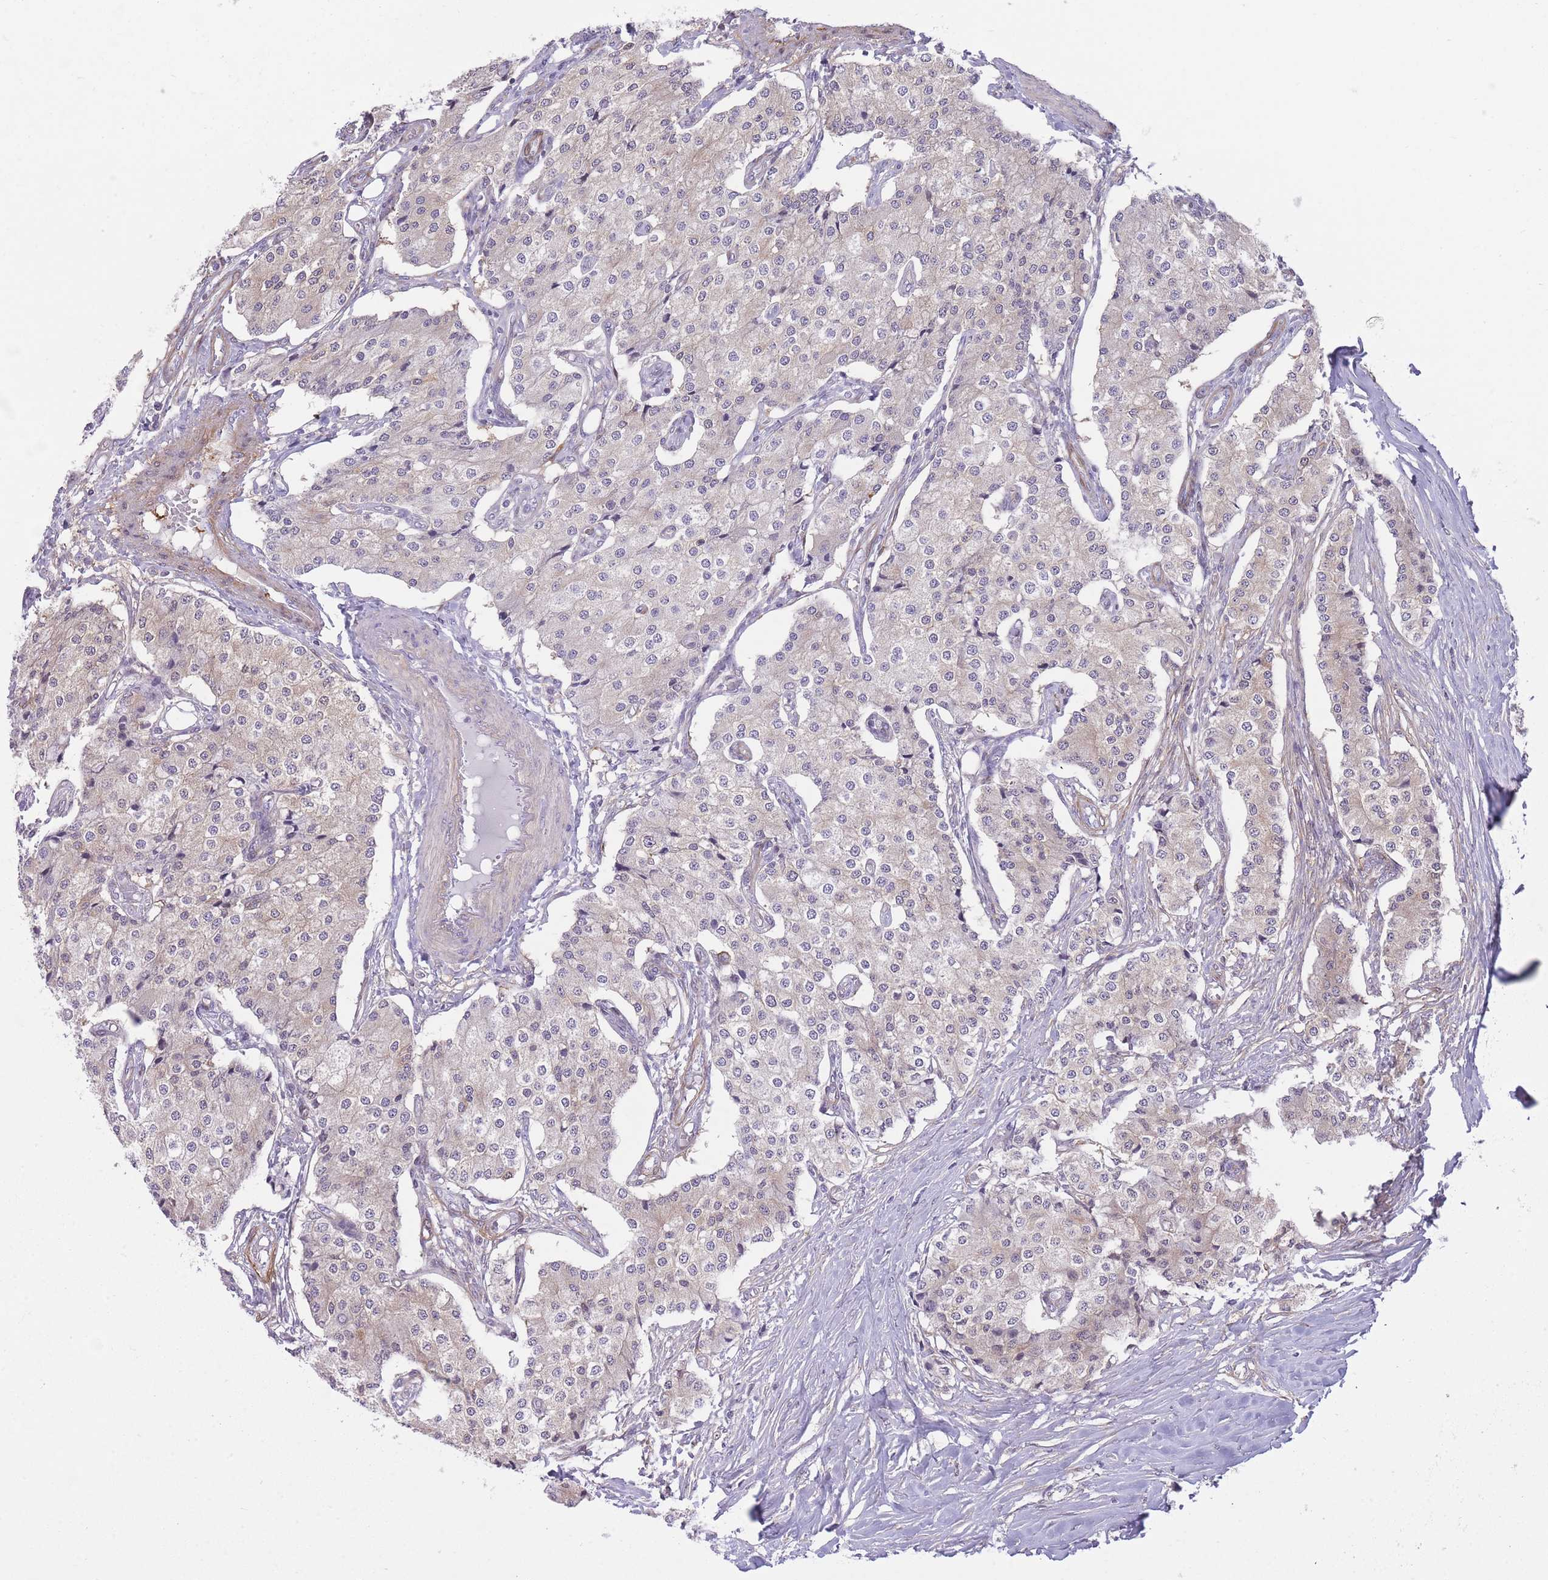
{"staining": {"intensity": "weak", "quantity": "<25%", "location": "cytoplasmic/membranous"}, "tissue": "carcinoid", "cell_type": "Tumor cells", "image_type": "cancer", "snomed": [{"axis": "morphology", "description": "Carcinoid, malignant, NOS"}, {"axis": "topography", "description": "Colon"}], "caption": "Carcinoid was stained to show a protein in brown. There is no significant staining in tumor cells.", "gene": "OR11H12", "patient": {"sex": "female", "age": 52}}